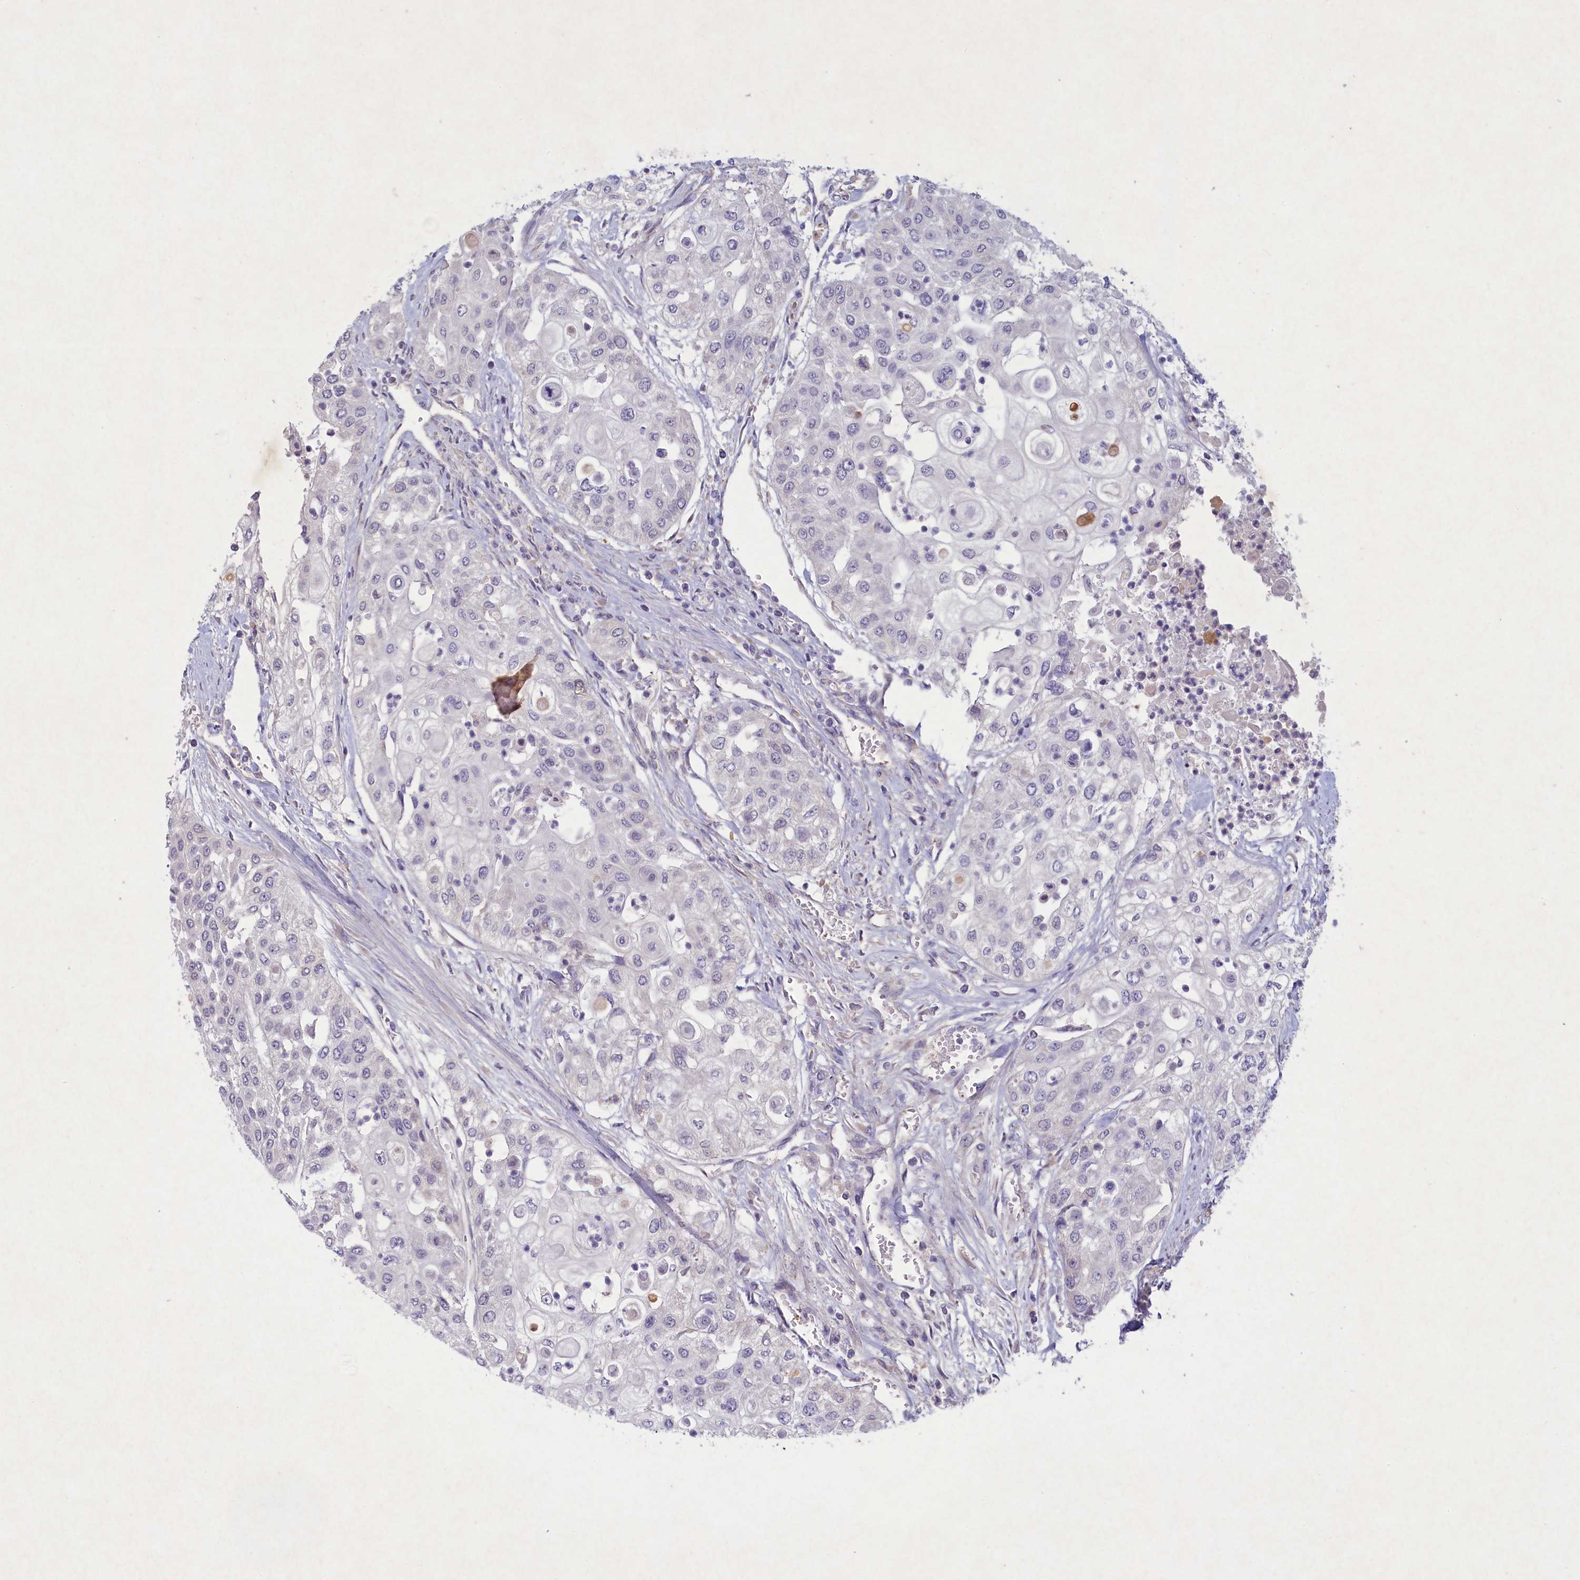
{"staining": {"intensity": "negative", "quantity": "none", "location": "none"}, "tissue": "urothelial cancer", "cell_type": "Tumor cells", "image_type": "cancer", "snomed": [{"axis": "morphology", "description": "Urothelial carcinoma, High grade"}, {"axis": "topography", "description": "Urinary bladder"}], "caption": "High power microscopy photomicrograph of an immunohistochemistry (IHC) micrograph of urothelial cancer, revealing no significant positivity in tumor cells.", "gene": "PLEKHG6", "patient": {"sex": "female", "age": 79}}